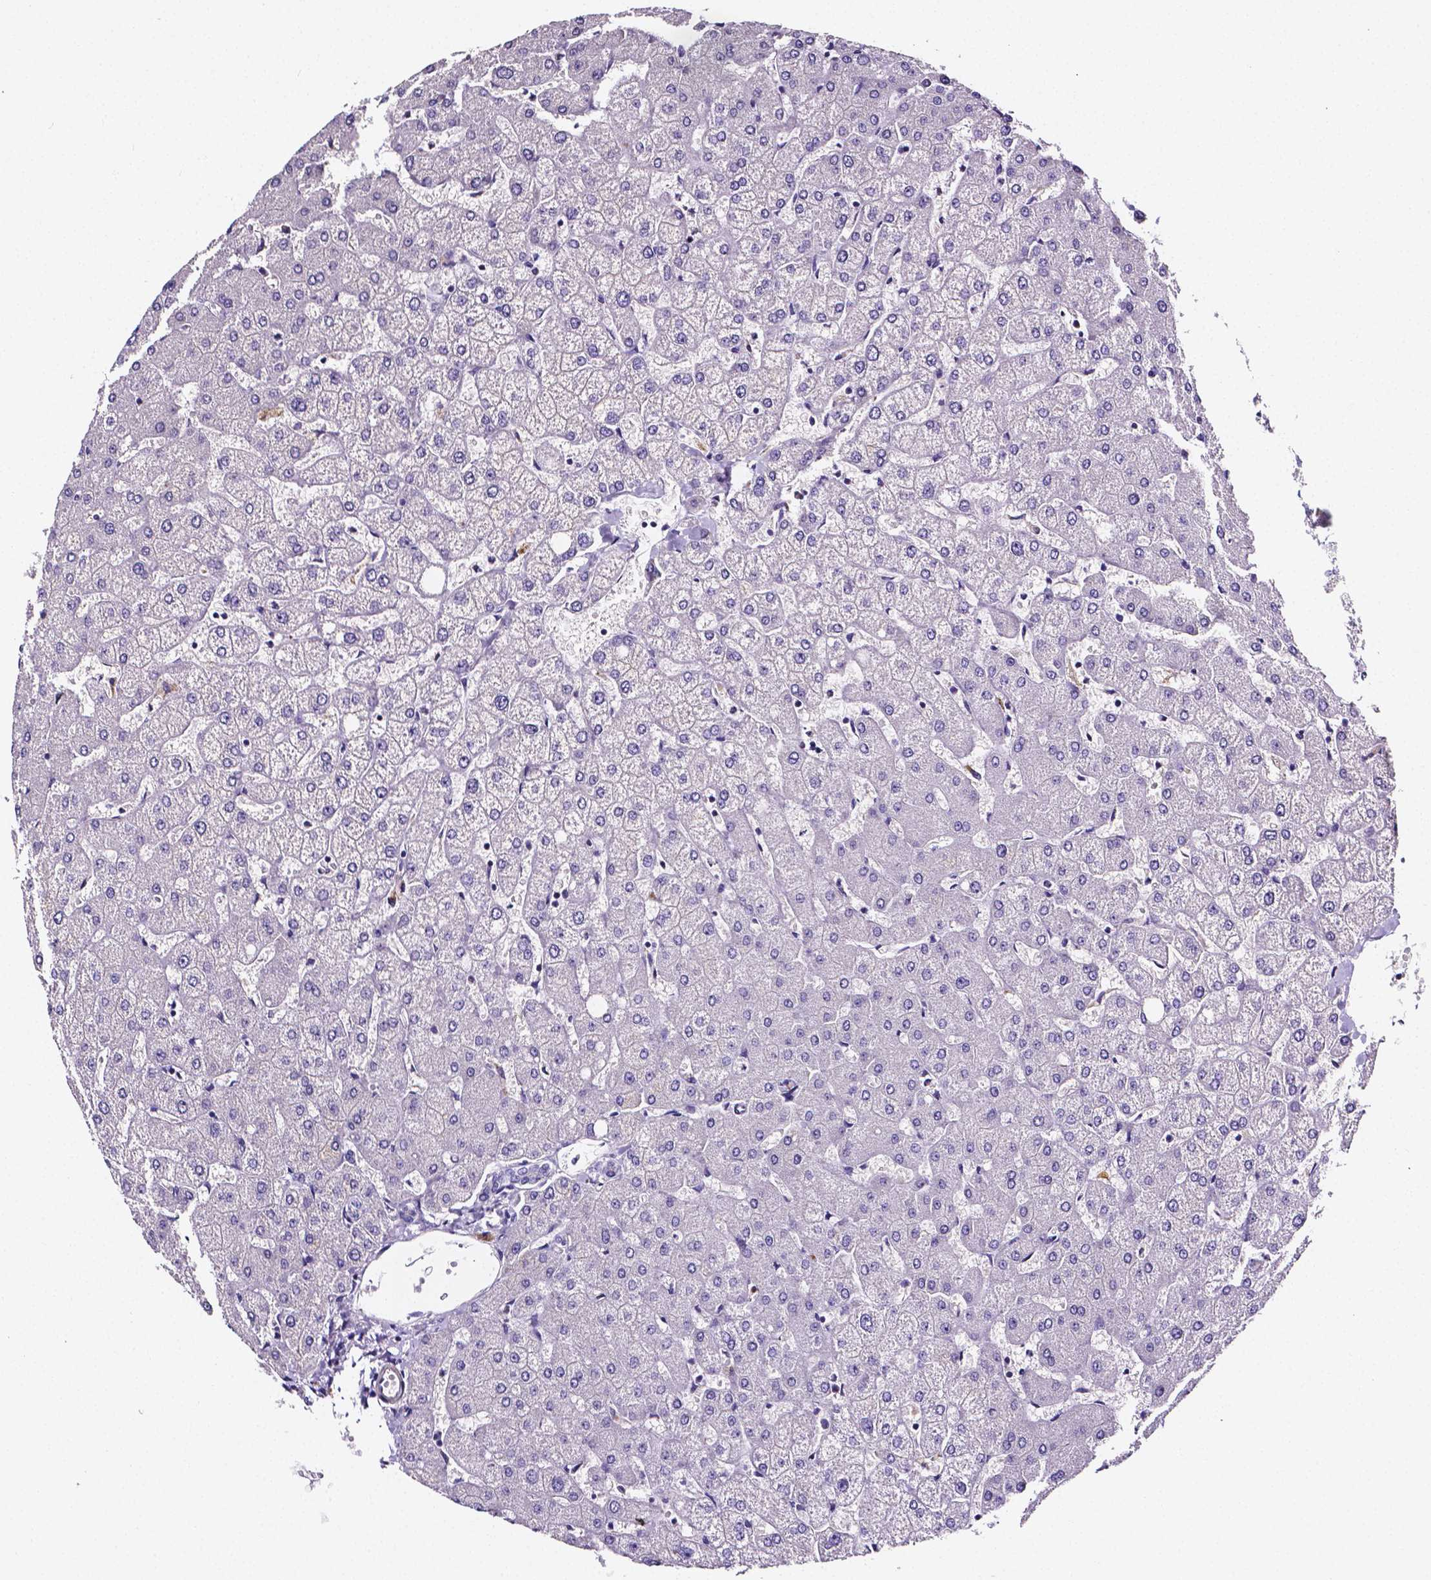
{"staining": {"intensity": "negative", "quantity": "none", "location": "none"}, "tissue": "liver", "cell_type": "Cholangiocytes", "image_type": "normal", "snomed": [{"axis": "morphology", "description": "Normal tissue, NOS"}, {"axis": "topography", "description": "Liver"}], "caption": "This photomicrograph is of unremarkable liver stained with immunohistochemistry to label a protein in brown with the nuclei are counter-stained blue. There is no staining in cholangiocytes.", "gene": "NRGN", "patient": {"sex": "female", "age": 54}}